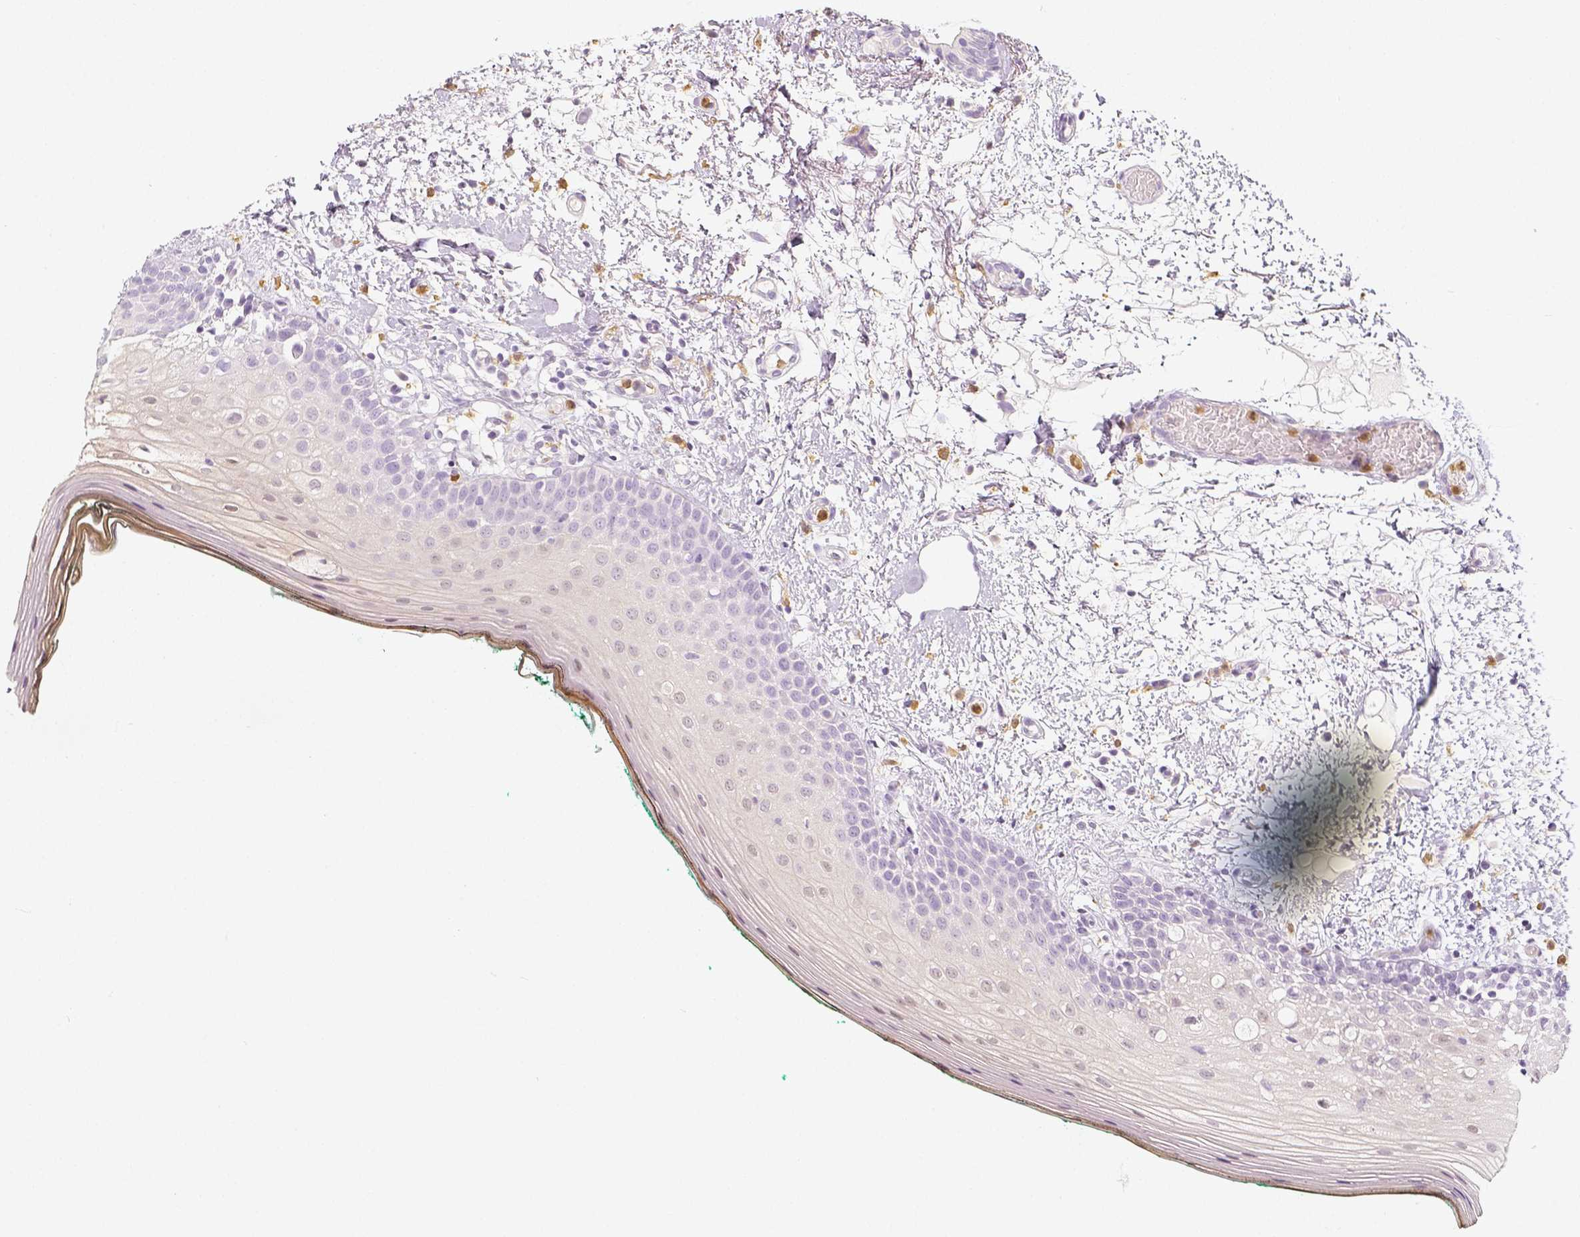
{"staining": {"intensity": "negative", "quantity": "none", "location": "none"}, "tissue": "oral mucosa", "cell_type": "Squamous epithelial cells", "image_type": "normal", "snomed": [{"axis": "morphology", "description": "Normal tissue, NOS"}, {"axis": "topography", "description": "Oral tissue"}], "caption": "This is a image of immunohistochemistry staining of unremarkable oral mucosa, which shows no staining in squamous epithelial cells.", "gene": "NECAB2", "patient": {"sex": "female", "age": 83}}